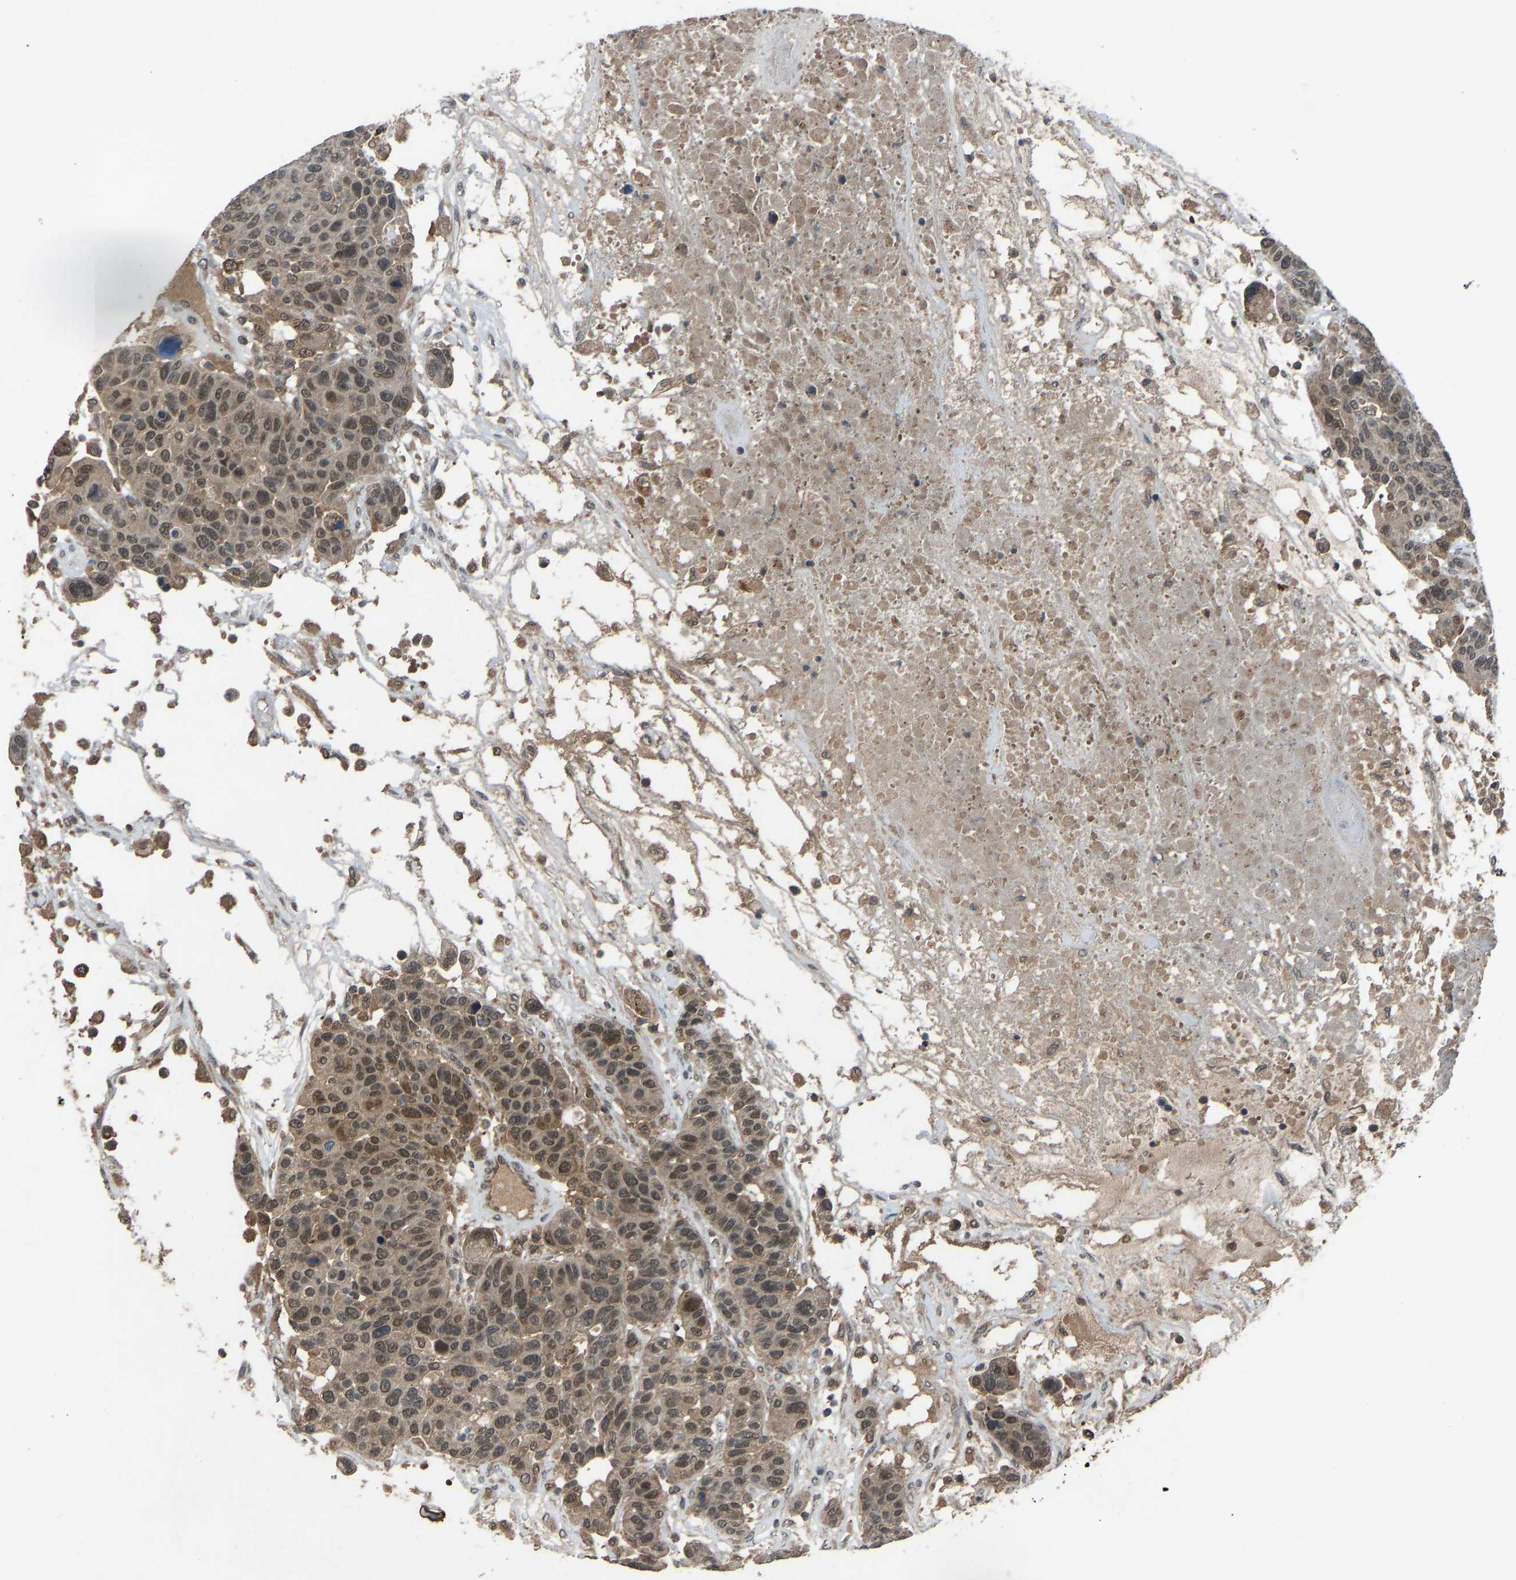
{"staining": {"intensity": "moderate", "quantity": ">75%", "location": "cytoplasmic/membranous,nuclear"}, "tissue": "breast cancer", "cell_type": "Tumor cells", "image_type": "cancer", "snomed": [{"axis": "morphology", "description": "Duct carcinoma"}, {"axis": "topography", "description": "Breast"}], "caption": "Human breast cancer (invasive ductal carcinoma) stained for a protein (brown) displays moderate cytoplasmic/membranous and nuclear positive expression in approximately >75% of tumor cells.", "gene": "SLC43A1", "patient": {"sex": "female", "age": 37}}